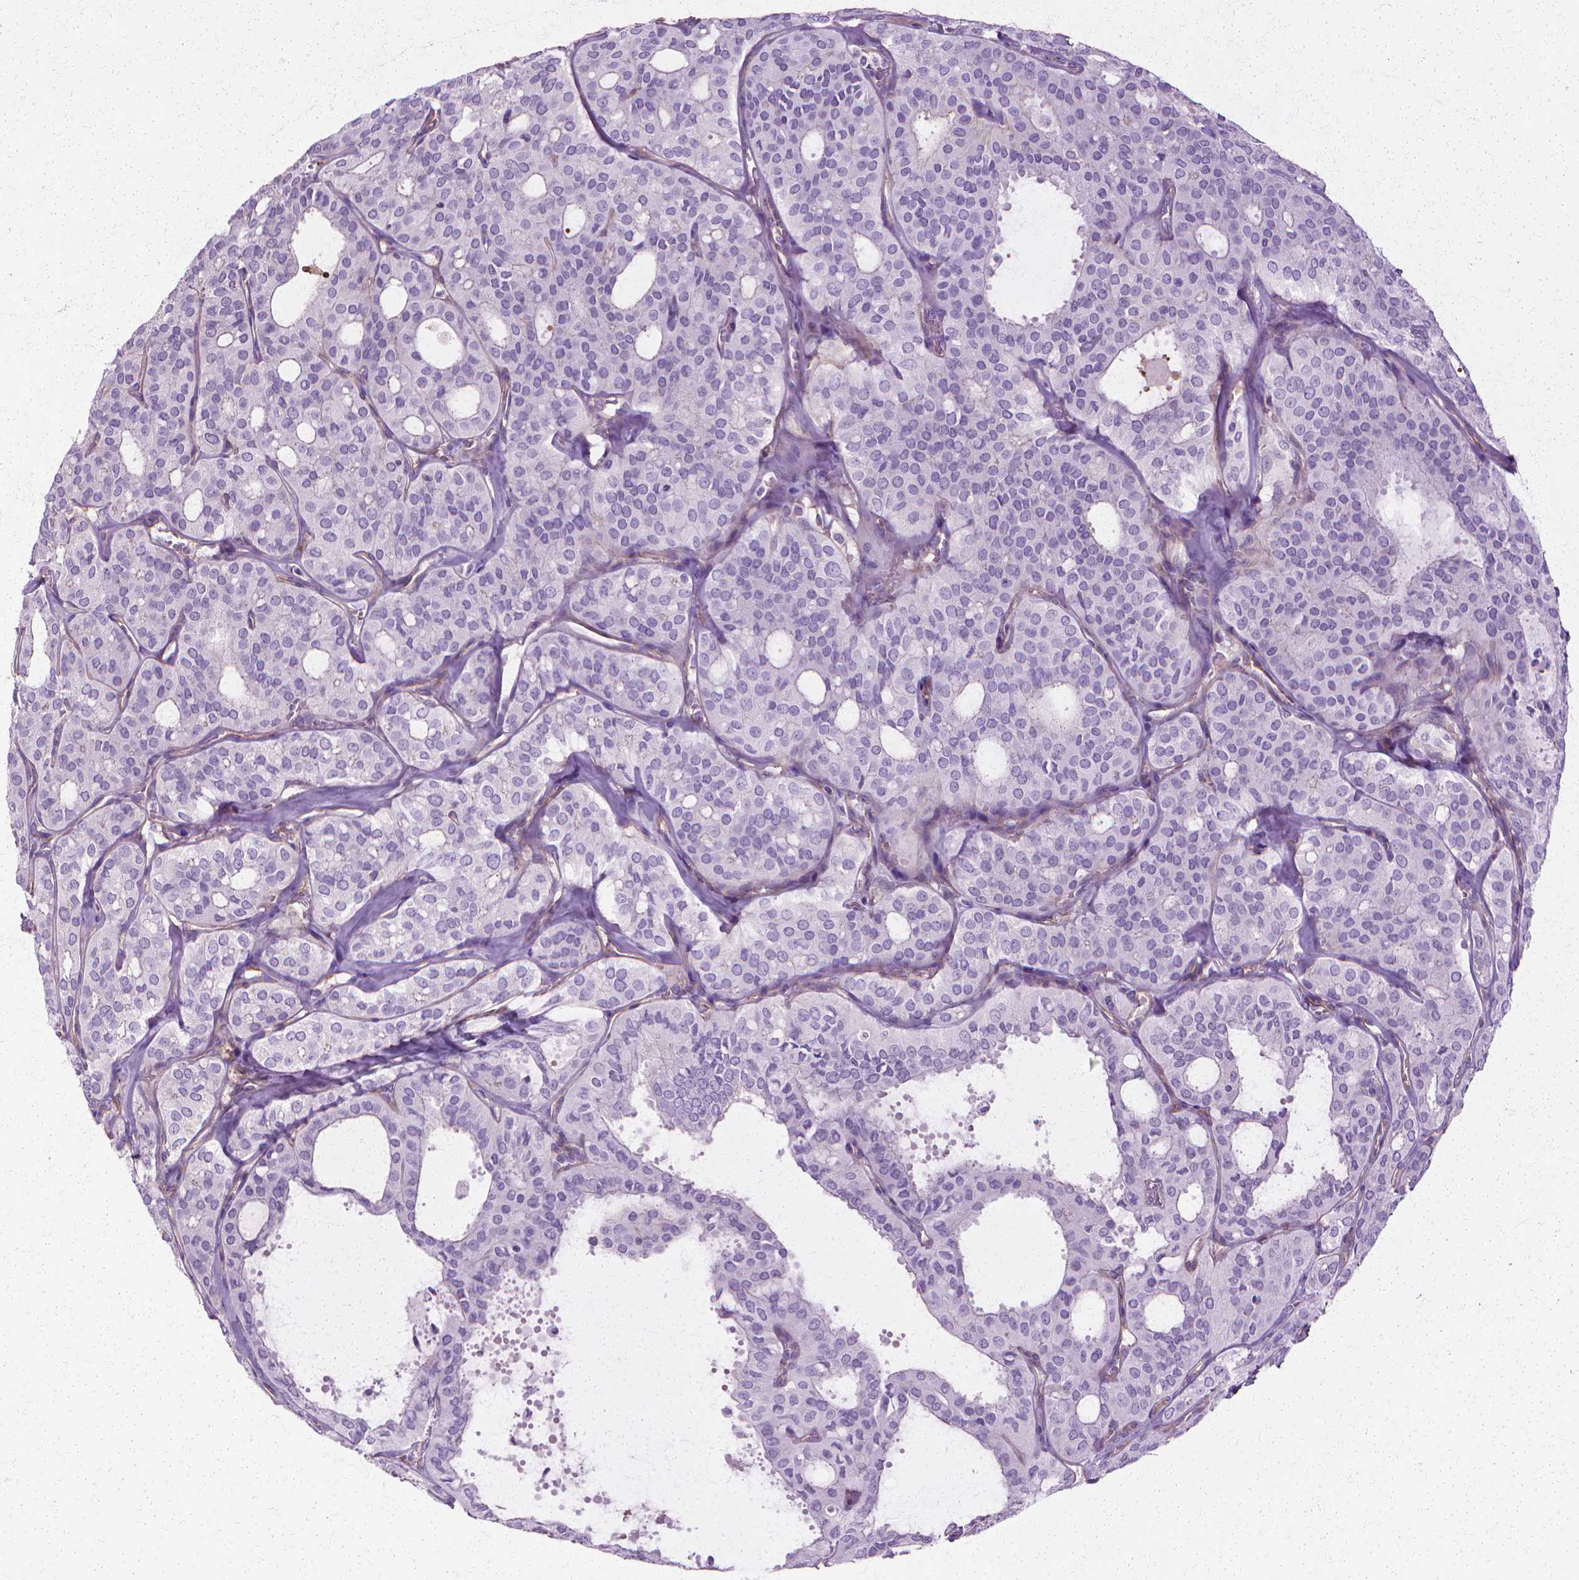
{"staining": {"intensity": "negative", "quantity": "none", "location": "none"}, "tissue": "thyroid cancer", "cell_type": "Tumor cells", "image_type": "cancer", "snomed": [{"axis": "morphology", "description": "Follicular adenoma carcinoma, NOS"}, {"axis": "topography", "description": "Thyroid gland"}], "caption": "Tumor cells are negative for brown protein staining in thyroid cancer.", "gene": "CFAP157", "patient": {"sex": "male", "age": 75}}